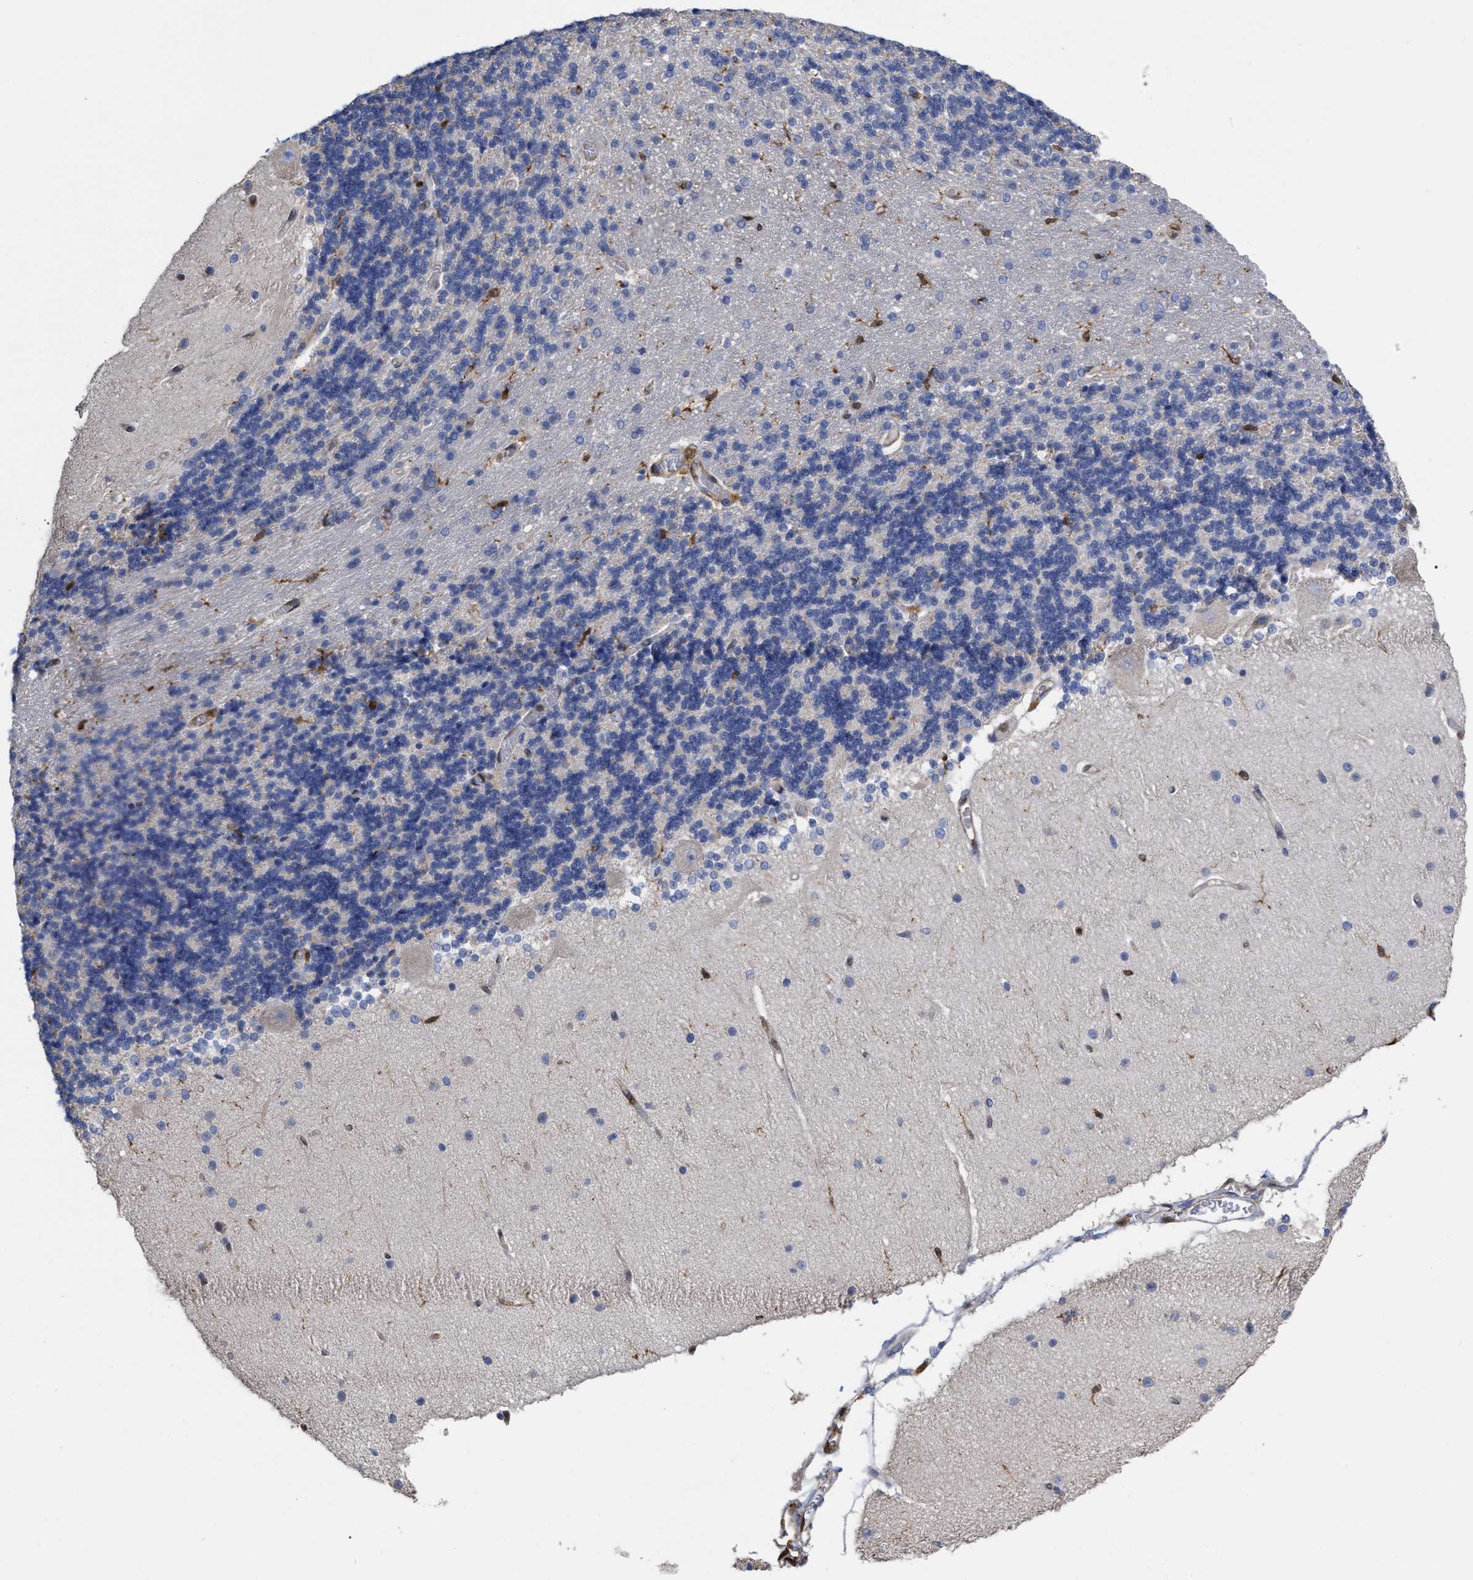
{"staining": {"intensity": "negative", "quantity": "none", "location": "none"}, "tissue": "cerebellum", "cell_type": "Cells in granular layer", "image_type": "normal", "snomed": [{"axis": "morphology", "description": "Normal tissue, NOS"}, {"axis": "topography", "description": "Cerebellum"}], "caption": "IHC micrograph of unremarkable cerebellum: human cerebellum stained with DAB (3,3'-diaminobenzidine) reveals no significant protein positivity in cells in granular layer.", "gene": "GIMAP4", "patient": {"sex": "female", "age": 54}}